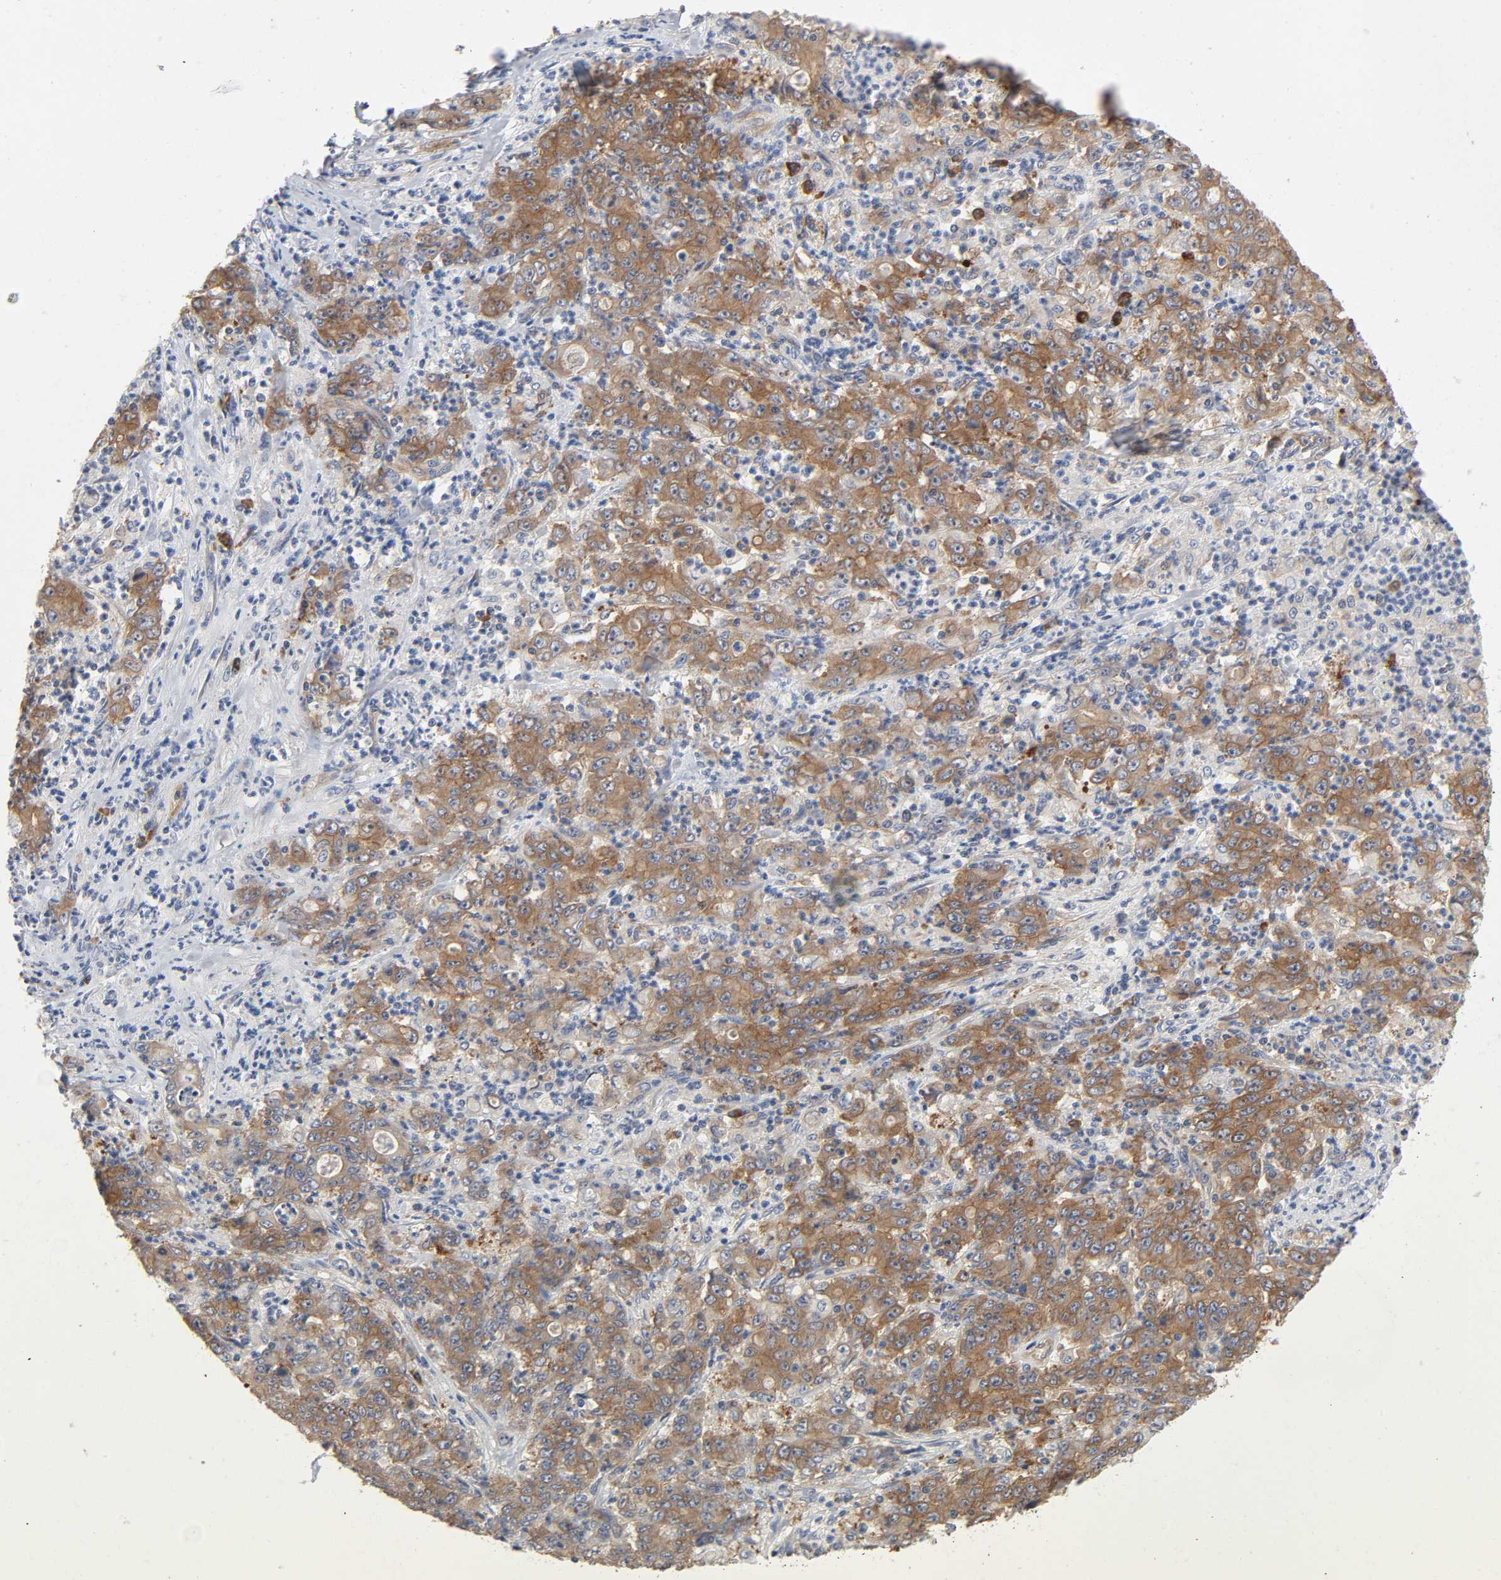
{"staining": {"intensity": "moderate", "quantity": ">75%", "location": "cytoplasmic/membranous"}, "tissue": "stomach cancer", "cell_type": "Tumor cells", "image_type": "cancer", "snomed": [{"axis": "morphology", "description": "Adenocarcinoma, NOS"}, {"axis": "topography", "description": "Stomach, lower"}], "caption": "Moderate cytoplasmic/membranous positivity for a protein is appreciated in approximately >75% of tumor cells of adenocarcinoma (stomach) using immunohistochemistry (IHC).", "gene": "SCHIP1", "patient": {"sex": "female", "age": 71}}